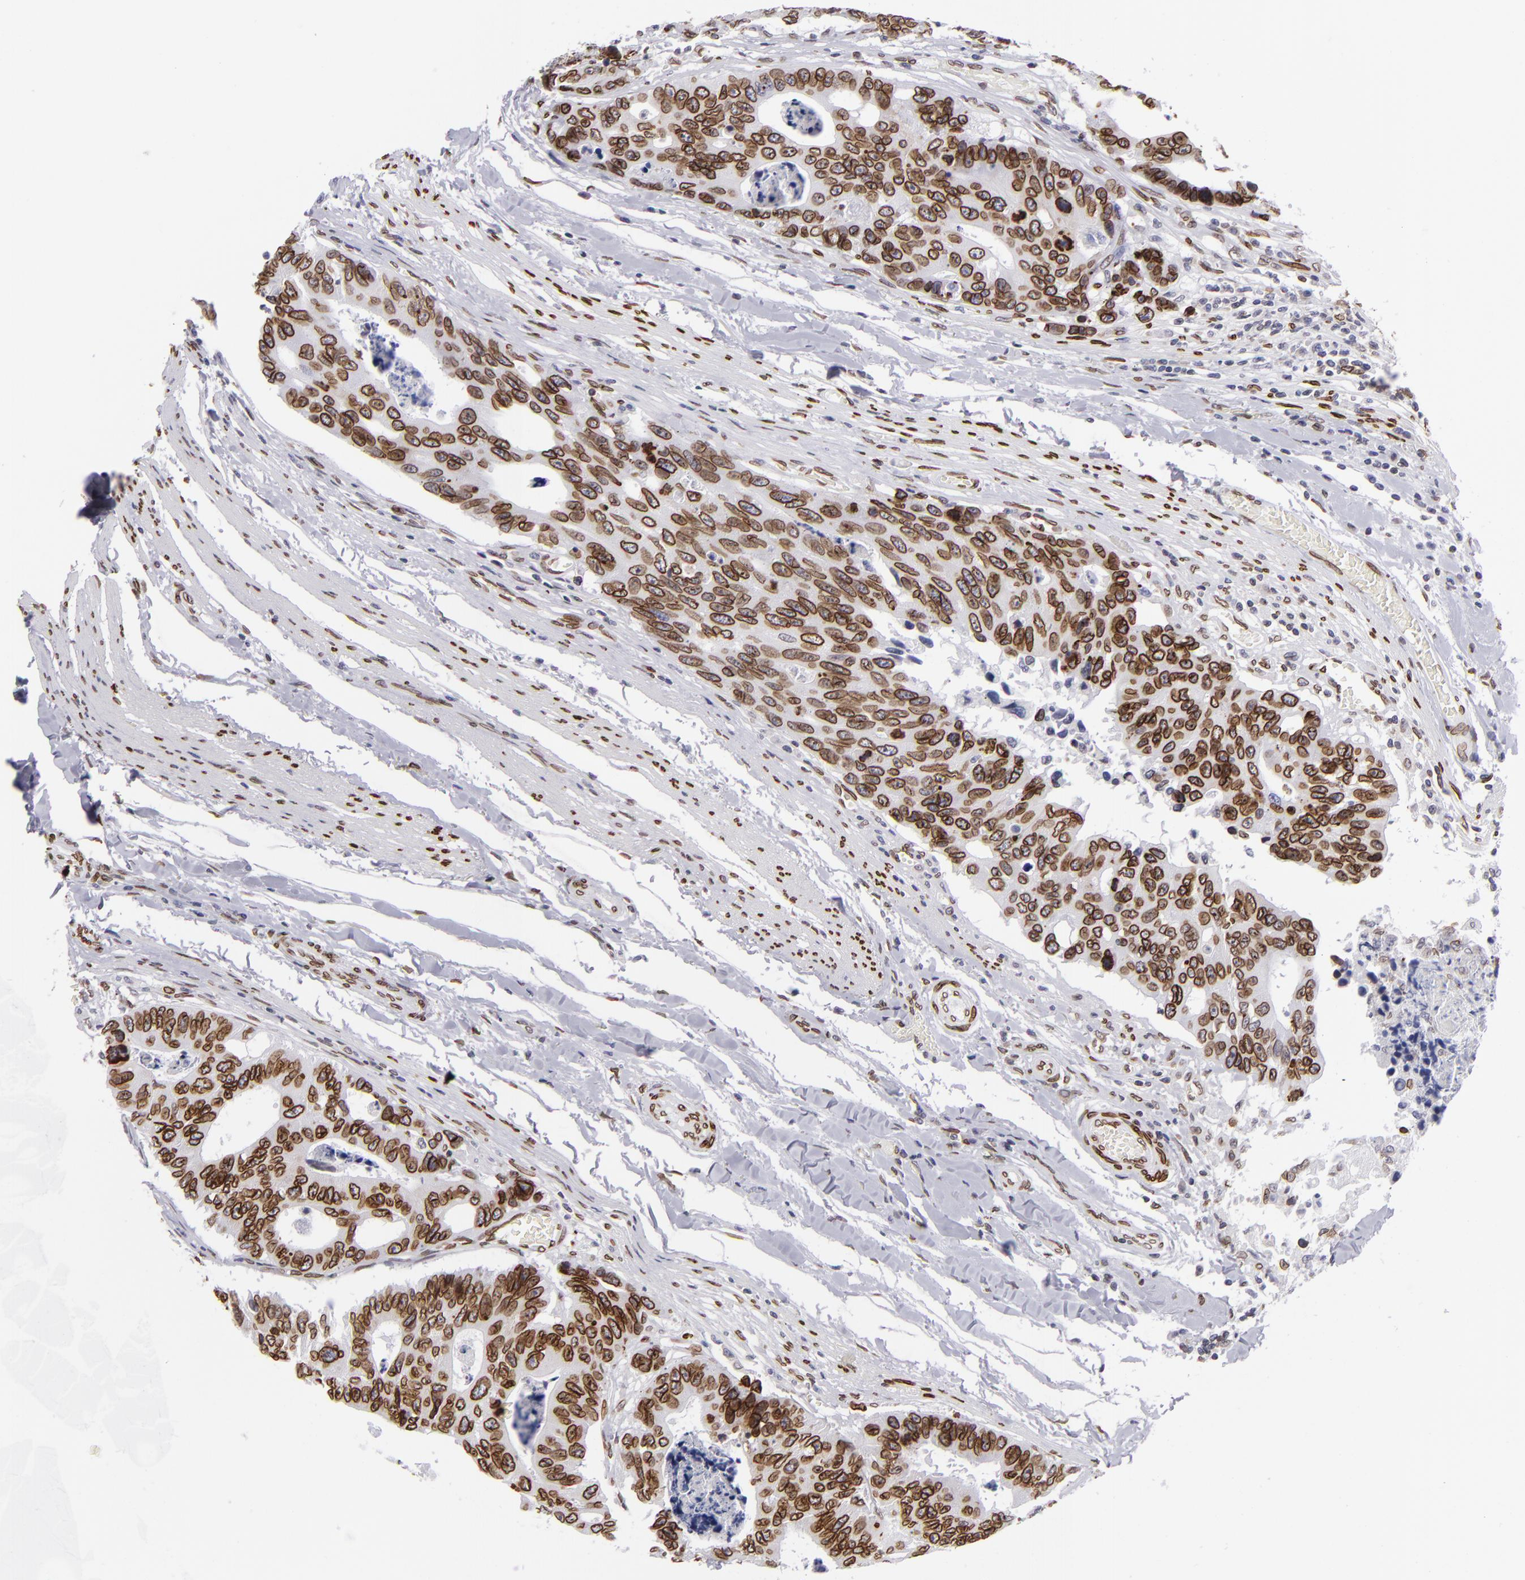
{"staining": {"intensity": "strong", "quantity": "25%-75%", "location": "cytoplasmic/membranous,nuclear"}, "tissue": "colorectal cancer", "cell_type": "Tumor cells", "image_type": "cancer", "snomed": [{"axis": "morphology", "description": "Adenocarcinoma, NOS"}, {"axis": "topography", "description": "Colon"}], "caption": "There is high levels of strong cytoplasmic/membranous and nuclear expression in tumor cells of adenocarcinoma (colorectal), as demonstrated by immunohistochemical staining (brown color).", "gene": "EMD", "patient": {"sex": "female", "age": 86}}